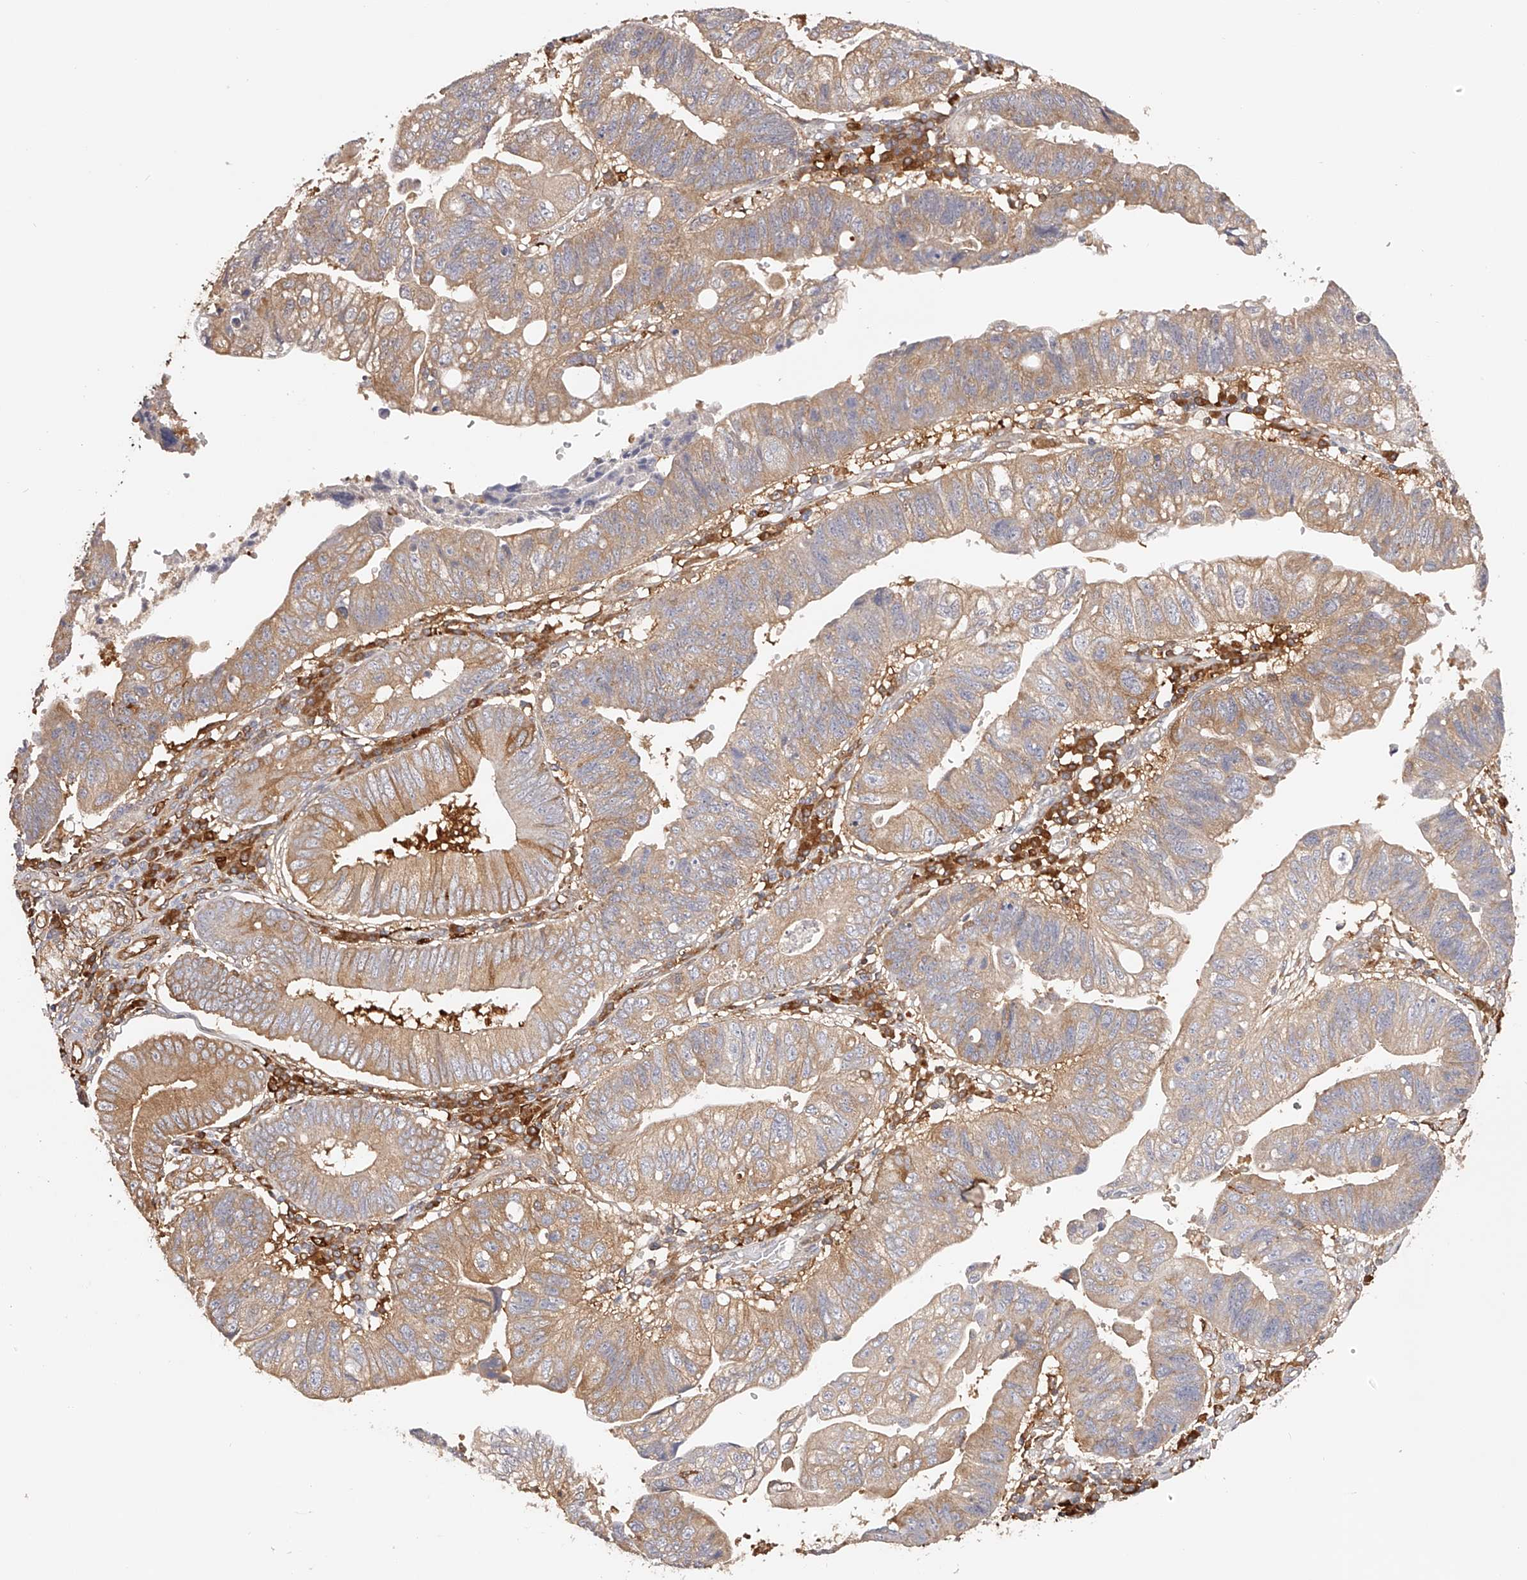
{"staining": {"intensity": "moderate", "quantity": ">75%", "location": "cytoplasmic/membranous"}, "tissue": "stomach cancer", "cell_type": "Tumor cells", "image_type": "cancer", "snomed": [{"axis": "morphology", "description": "Adenocarcinoma, NOS"}, {"axis": "topography", "description": "Stomach"}], "caption": "A histopathology image of human adenocarcinoma (stomach) stained for a protein displays moderate cytoplasmic/membranous brown staining in tumor cells.", "gene": "LAP3", "patient": {"sex": "male", "age": 59}}